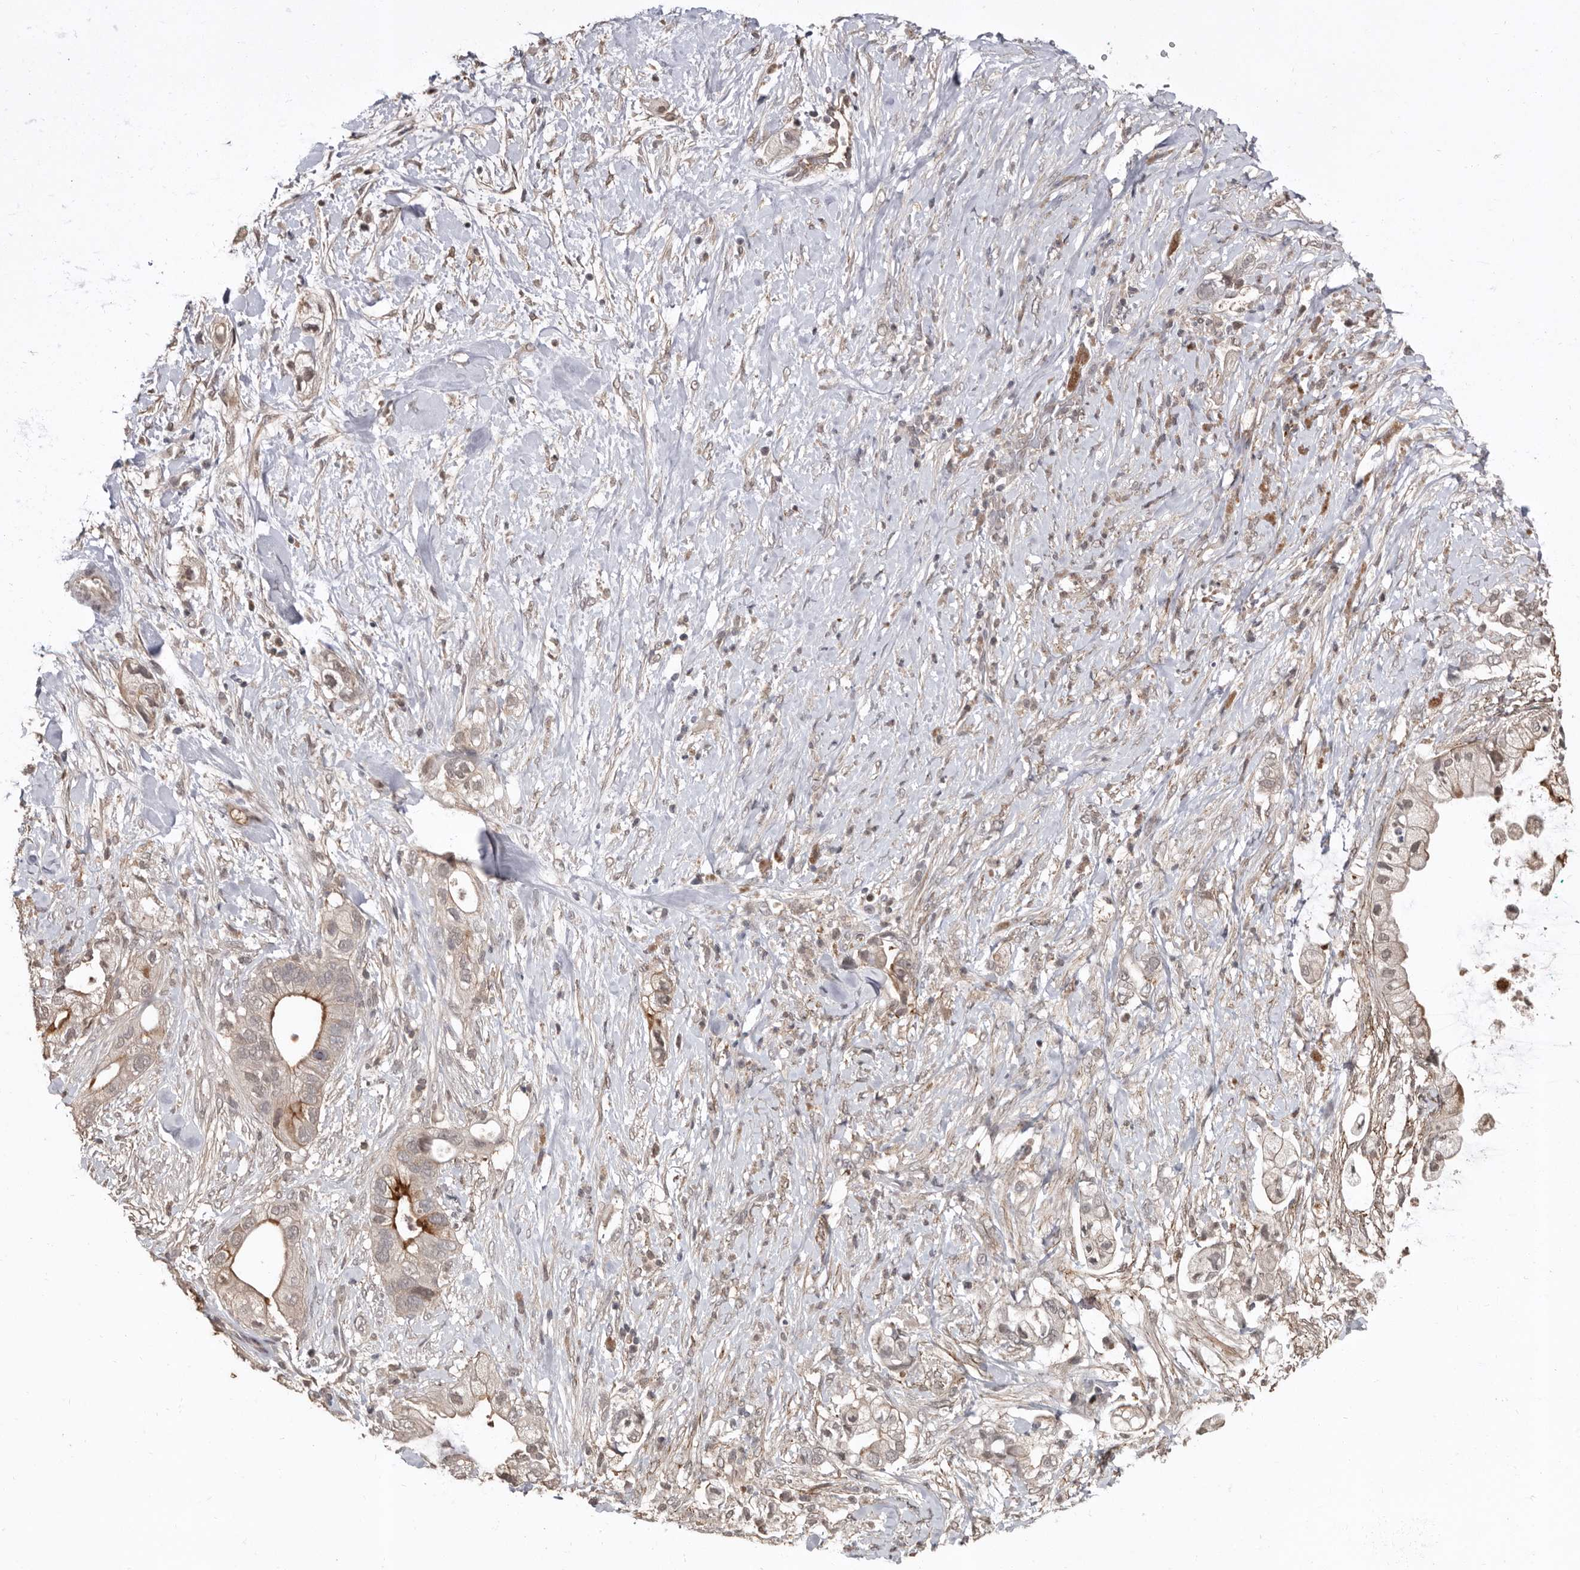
{"staining": {"intensity": "moderate", "quantity": ">75%", "location": "cytoplasmic/membranous"}, "tissue": "pancreatic cancer", "cell_type": "Tumor cells", "image_type": "cancer", "snomed": [{"axis": "morphology", "description": "Adenocarcinoma, NOS"}, {"axis": "topography", "description": "Pancreas"}], "caption": "Immunohistochemical staining of human pancreatic cancer shows medium levels of moderate cytoplasmic/membranous positivity in approximately >75% of tumor cells. The protein of interest is stained brown, and the nuclei are stained in blue (DAB (3,3'-diaminobenzidine) IHC with brightfield microscopy, high magnification).", "gene": "LRGUK", "patient": {"sex": "male", "age": 53}}